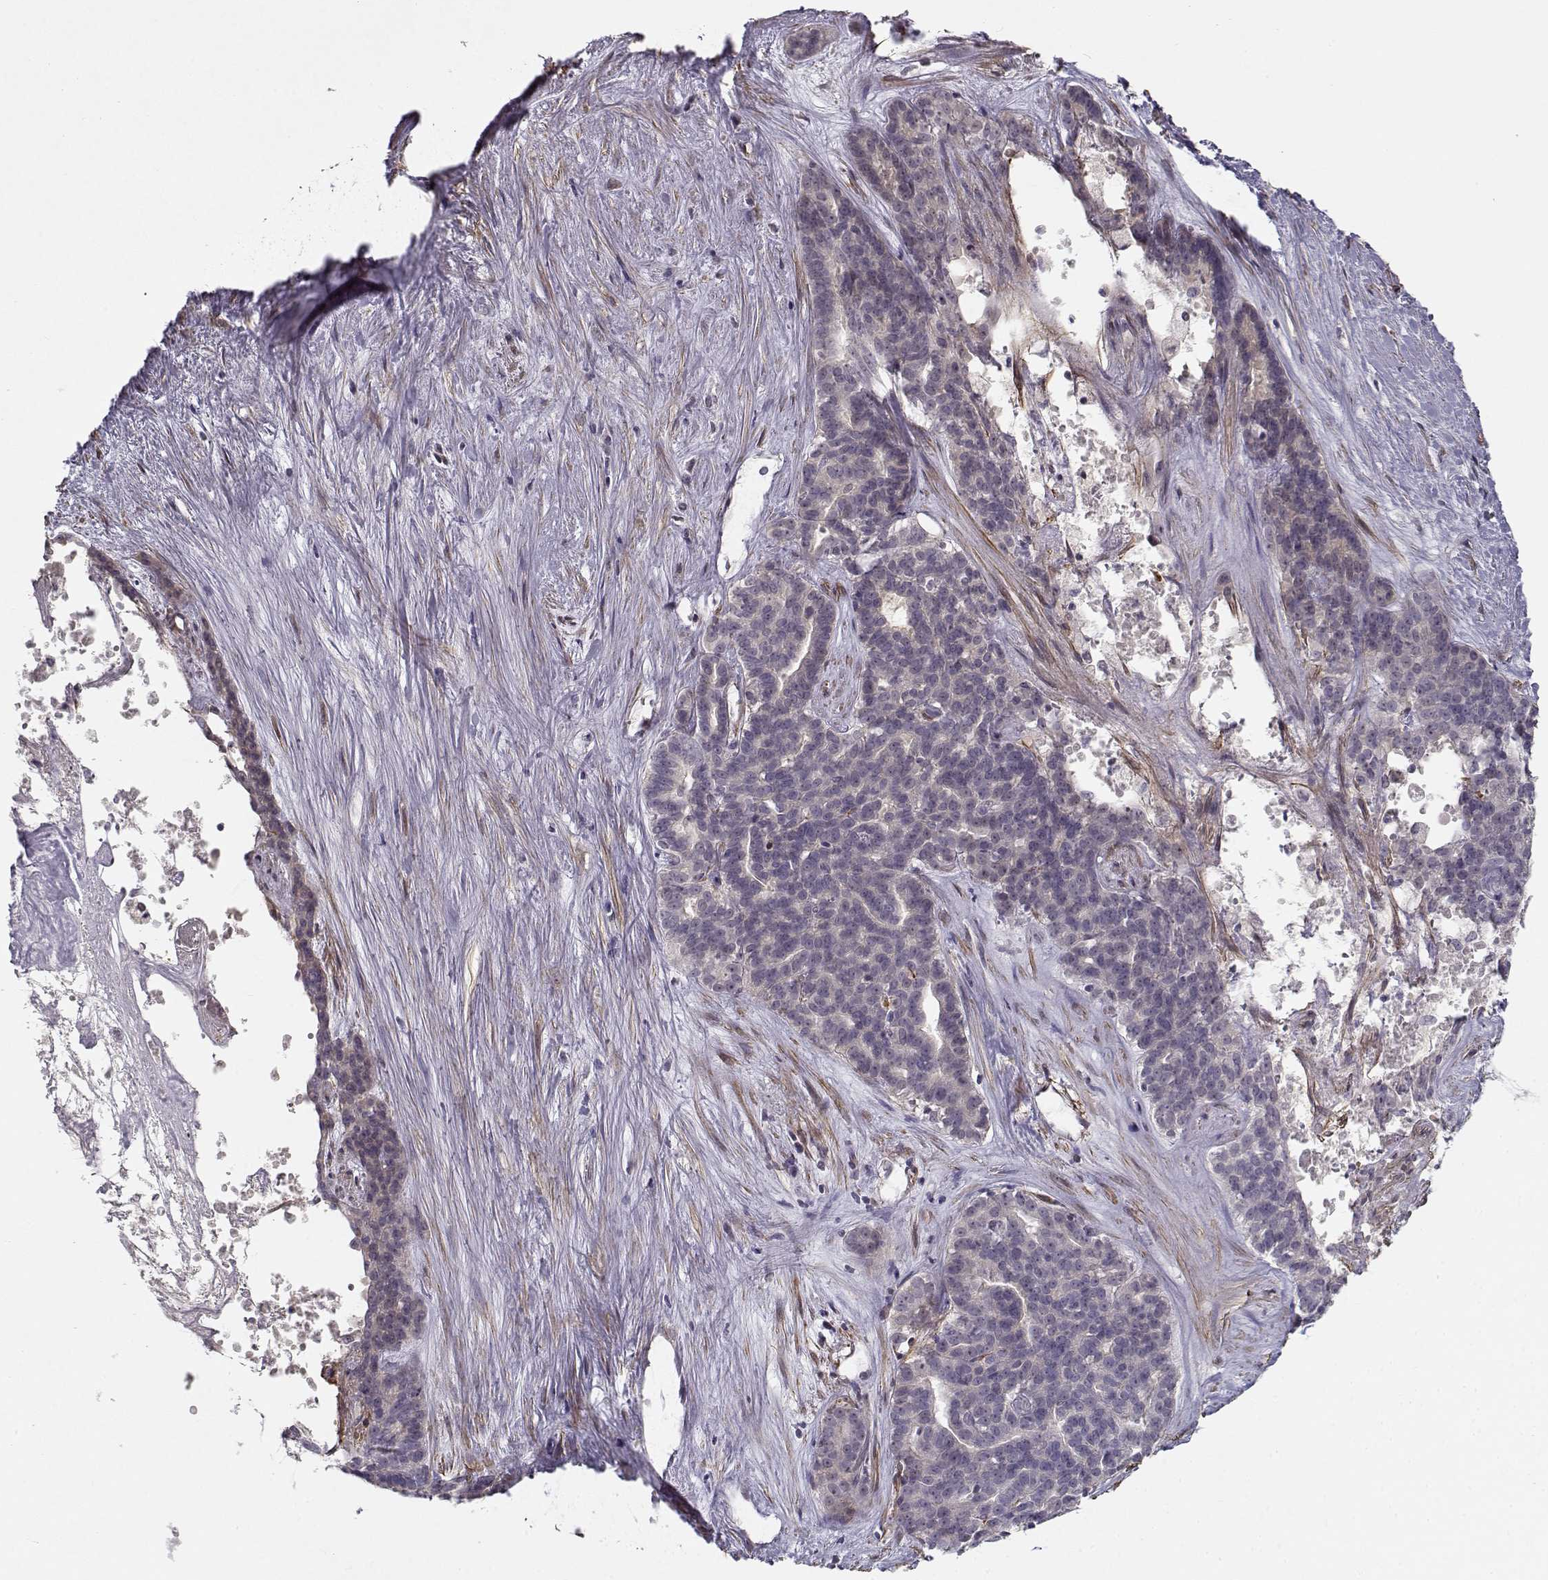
{"staining": {"intensity": "negative", "quantity": "none", "location": "none"}, "tissue": "liver cancer", "cell_type": "Tumor cells", "image_type": "cancer", "snomed": [{"axis": "morphology", "description": "Cholangiocarcinoma"}, {"axis": "topography", "description": "Liver"}], "caption": "Immunohistochemistry image of neoplastic tissue: liver cancer (cholangiocarcinoma) stained with DAB displays no significant protein expression in tumor cells.", "gene": "RGS9BP", "patient": {"sex": "female", "age": 47}}